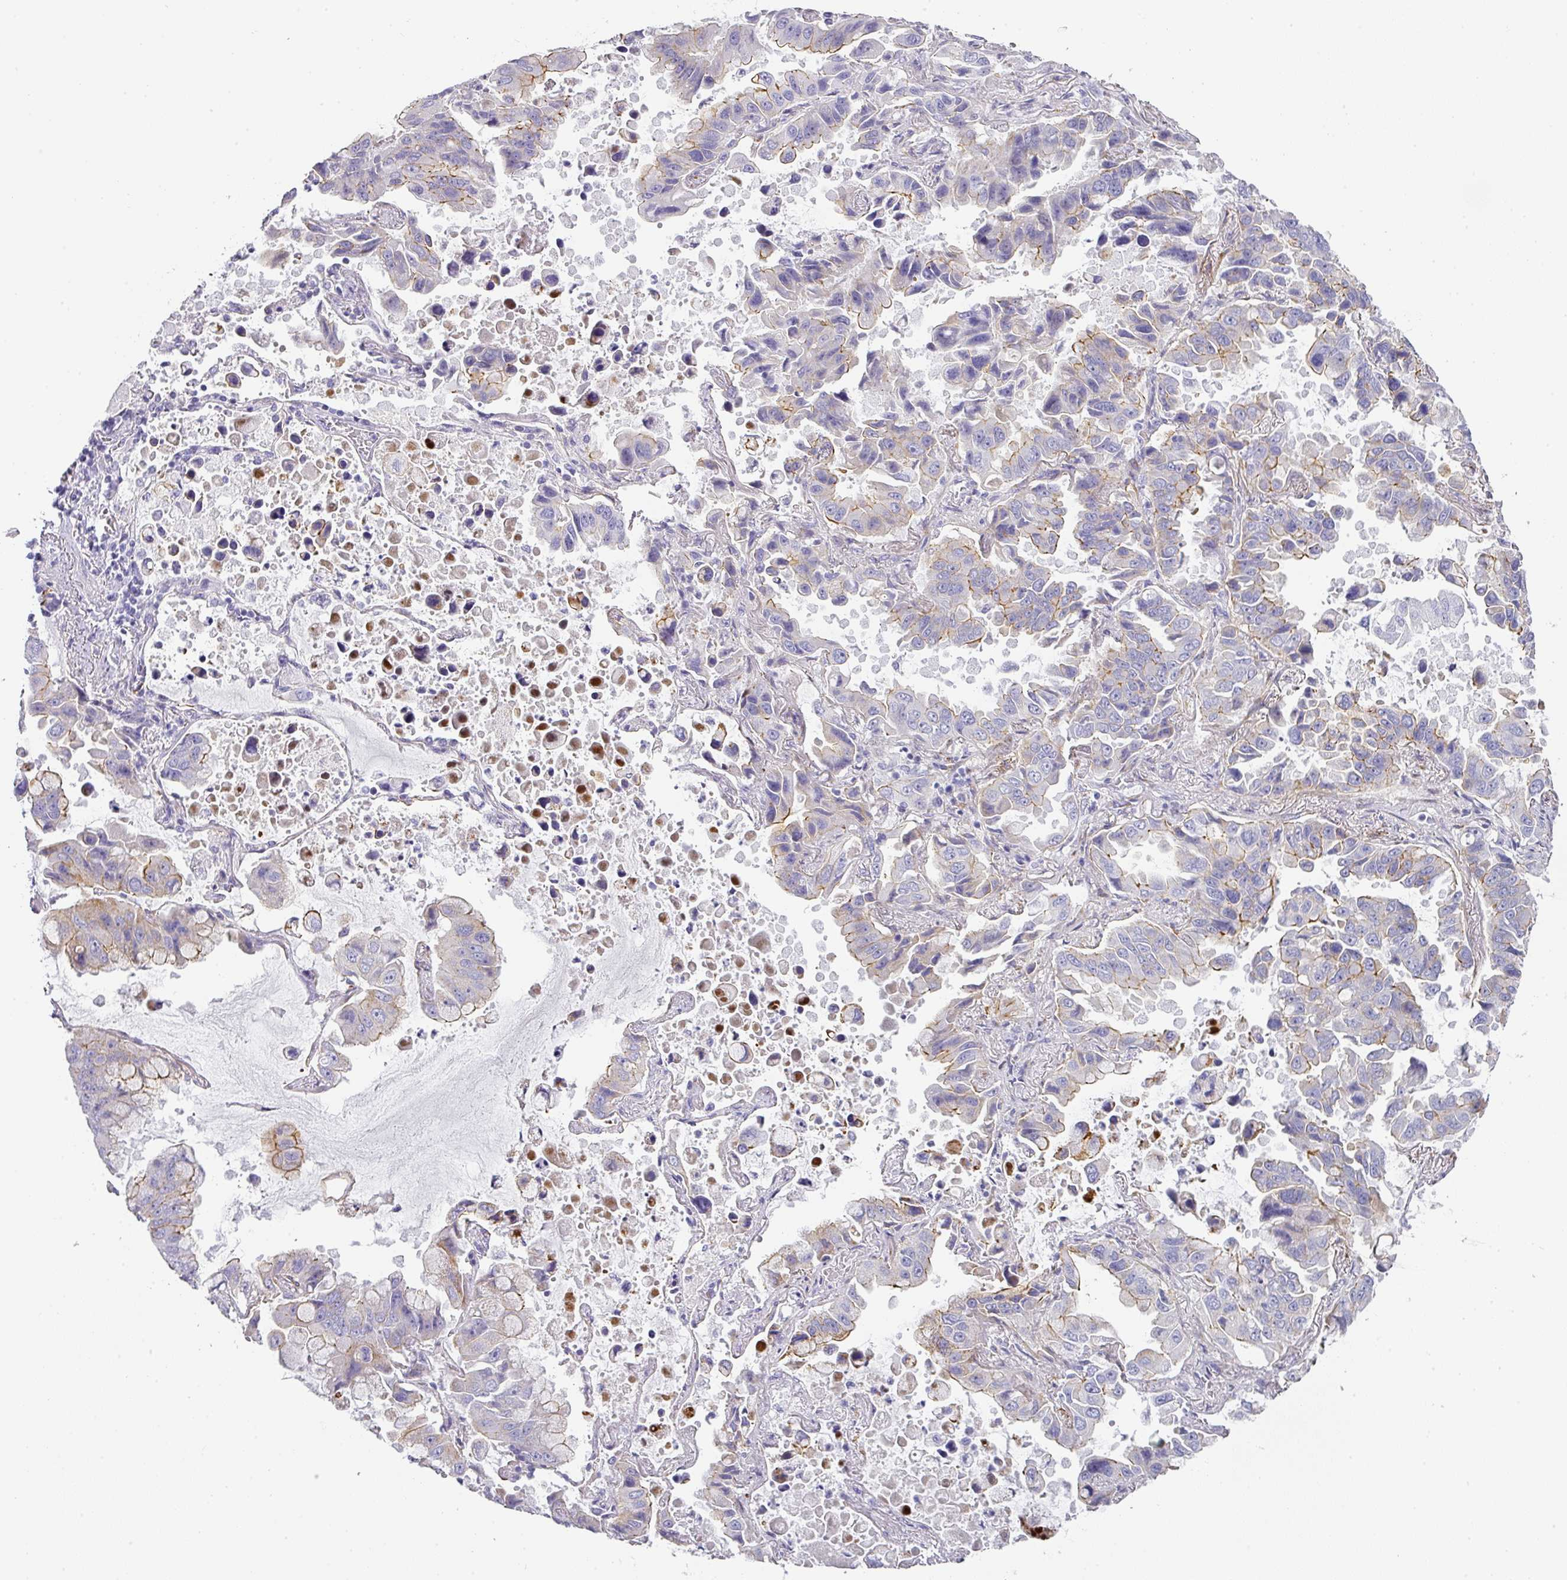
{"staining": {"intensity": "moderate", "quantity": "<25%", "location": "cytoplasmic/membranous"}, "tissue": "lung cancer", "cell_type": "Tumor cells", "image_type": "cancer", "snomed": [{"axis": "morphology", "description": "Adenocarcinoma, NOS"}, {"axis": "topography", "description": "Lung"}], "caption": "Immunohistochemical staining of human adenocarcinoma (lung) shows low levels of moderate cytoplasmic/membranous expression in approximately <25% of tumor cells. (DAB IHC with brightfield microscopy, high magnification).", "gene": "ANKRD29", "patient": {"sex": "male", "age": 64}}